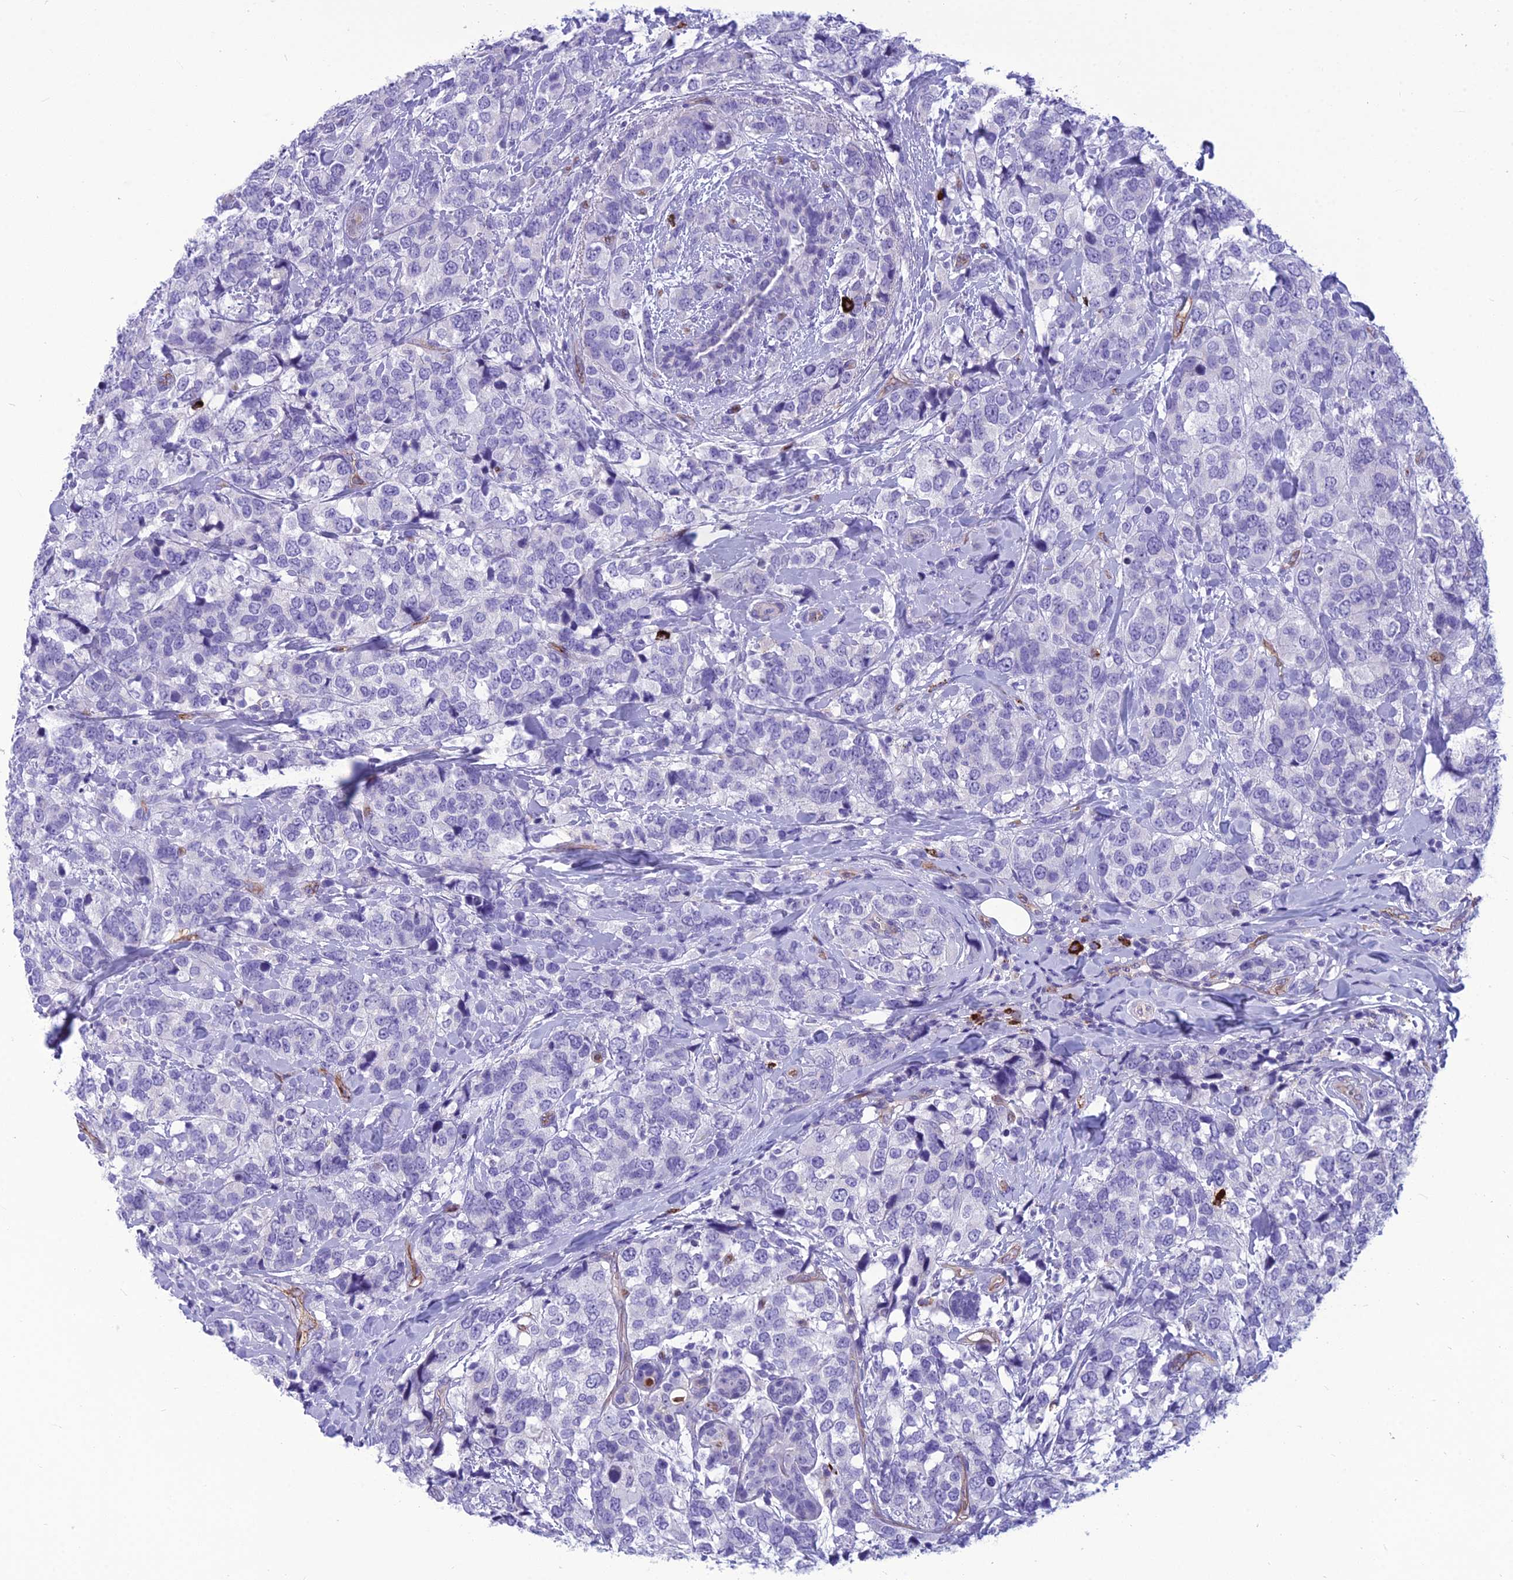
{"staining": {"intensity": "negative", "quantity": "none", "location": "none"}, "tissue": "breast cancer", "cell_type": "Tumor cells", "image_type": "cancer", "snomed": [{"axis": "morphology", "description": "Lobular carcinoma"}, {"axis": "topography", "description": "Breast"}], "caption": "High power microscopy histopathology image of an immunohistochemistry photomicrograph of breast cancer, revealing no significant staining in tumor cells. Nuclei are stained in blue.", "gene": "BBS7", "patient": {"sex": "female", "age": 59}}